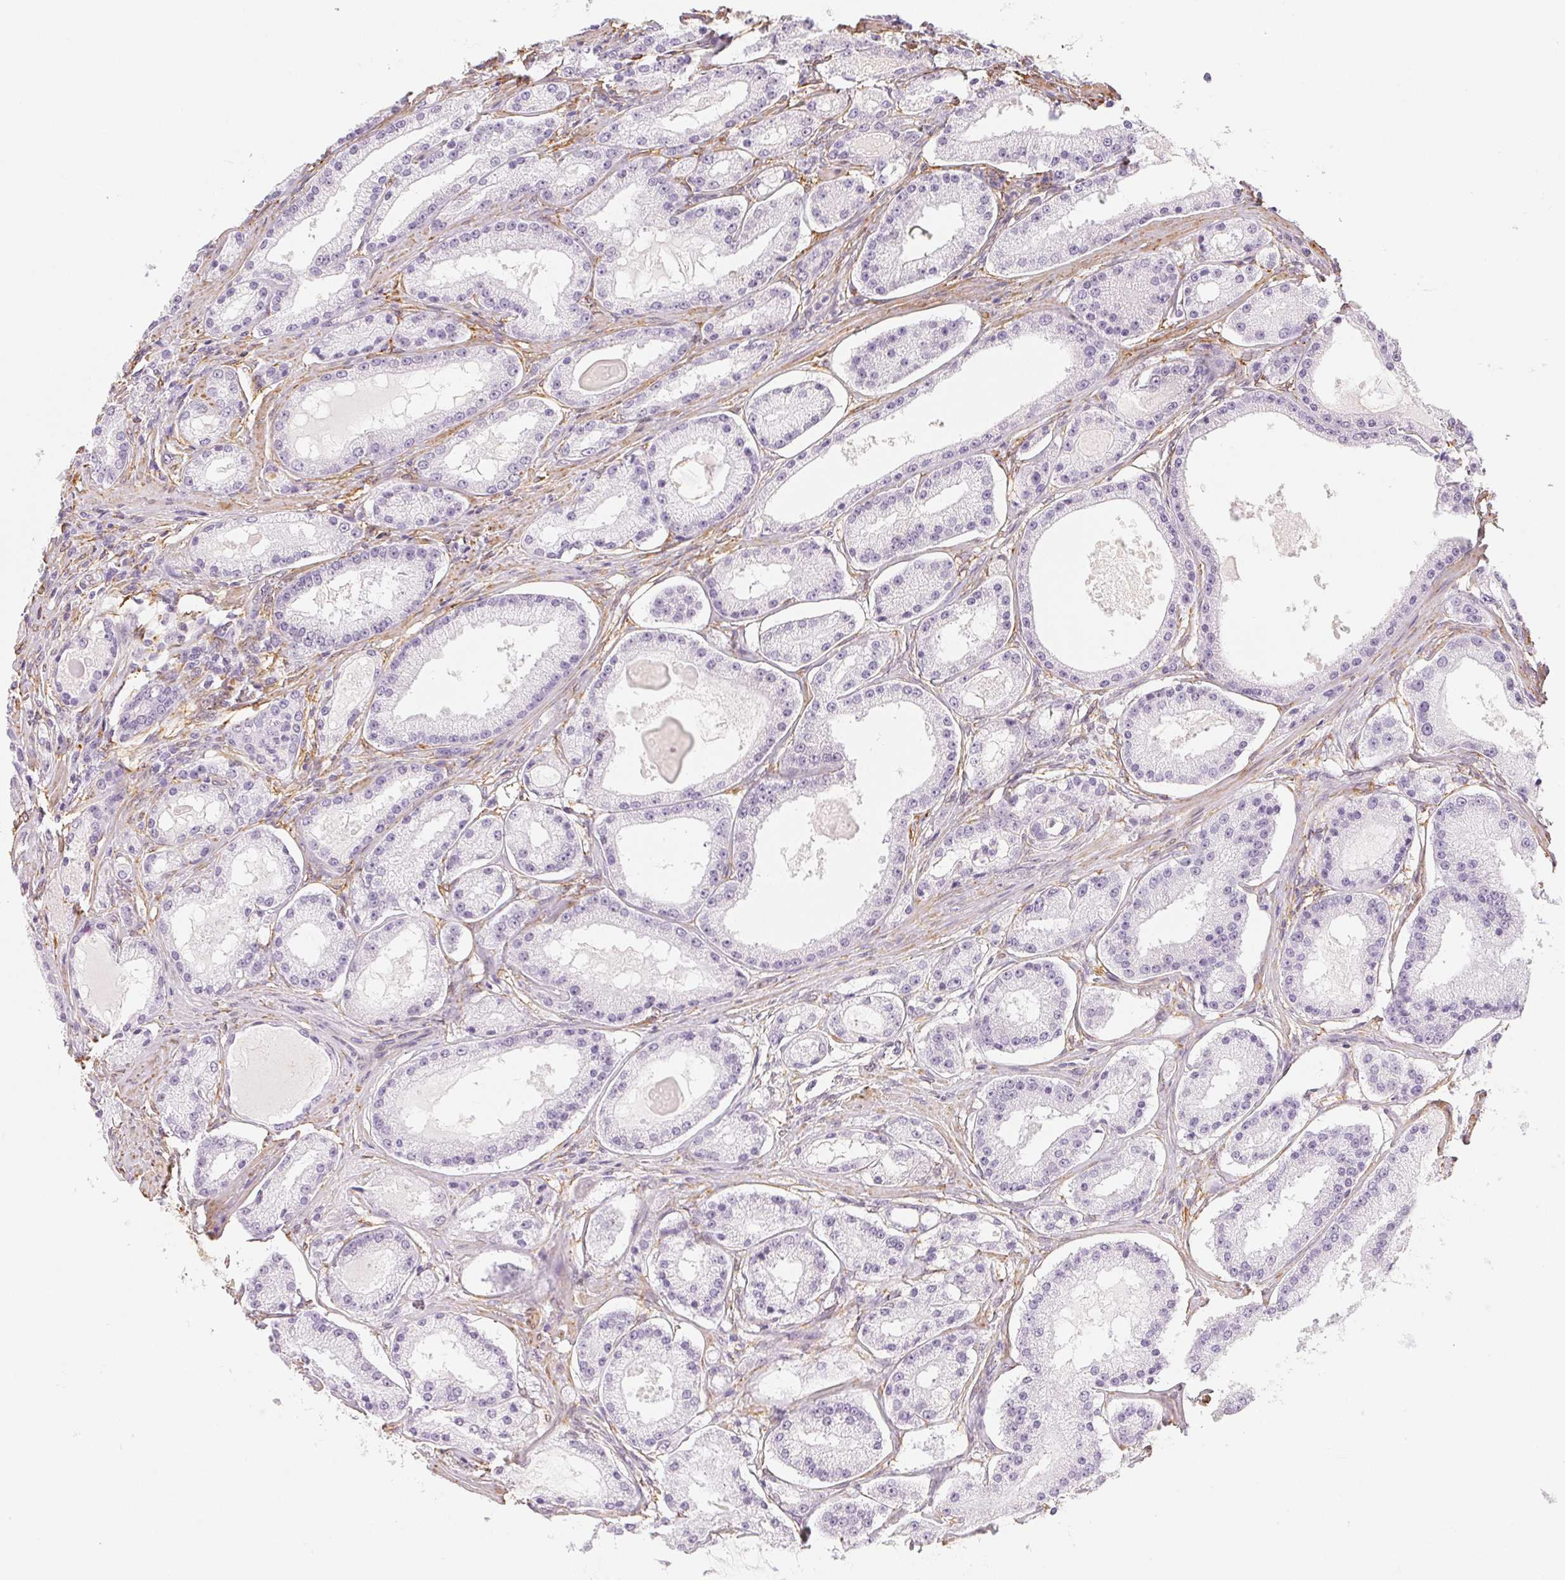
{"staining": {"intensity": "negative", "quantity": "none", "location": "none"}, "tissue": "prostate cancer", "cell_type": "Tumor cells", "image_type": "cancer", "snomed": [{"axis": "morphology", "description": "Adenocarcinoma, Low grade"}, {"axis": "topography", "description": "Prostate"}], "caption": "Prostate cancer was stained to show a protein in brown. There is no significant positivity in tumor cells.", "gene": "RSBN1", "patient": {"sex": "male", "age": 57}}